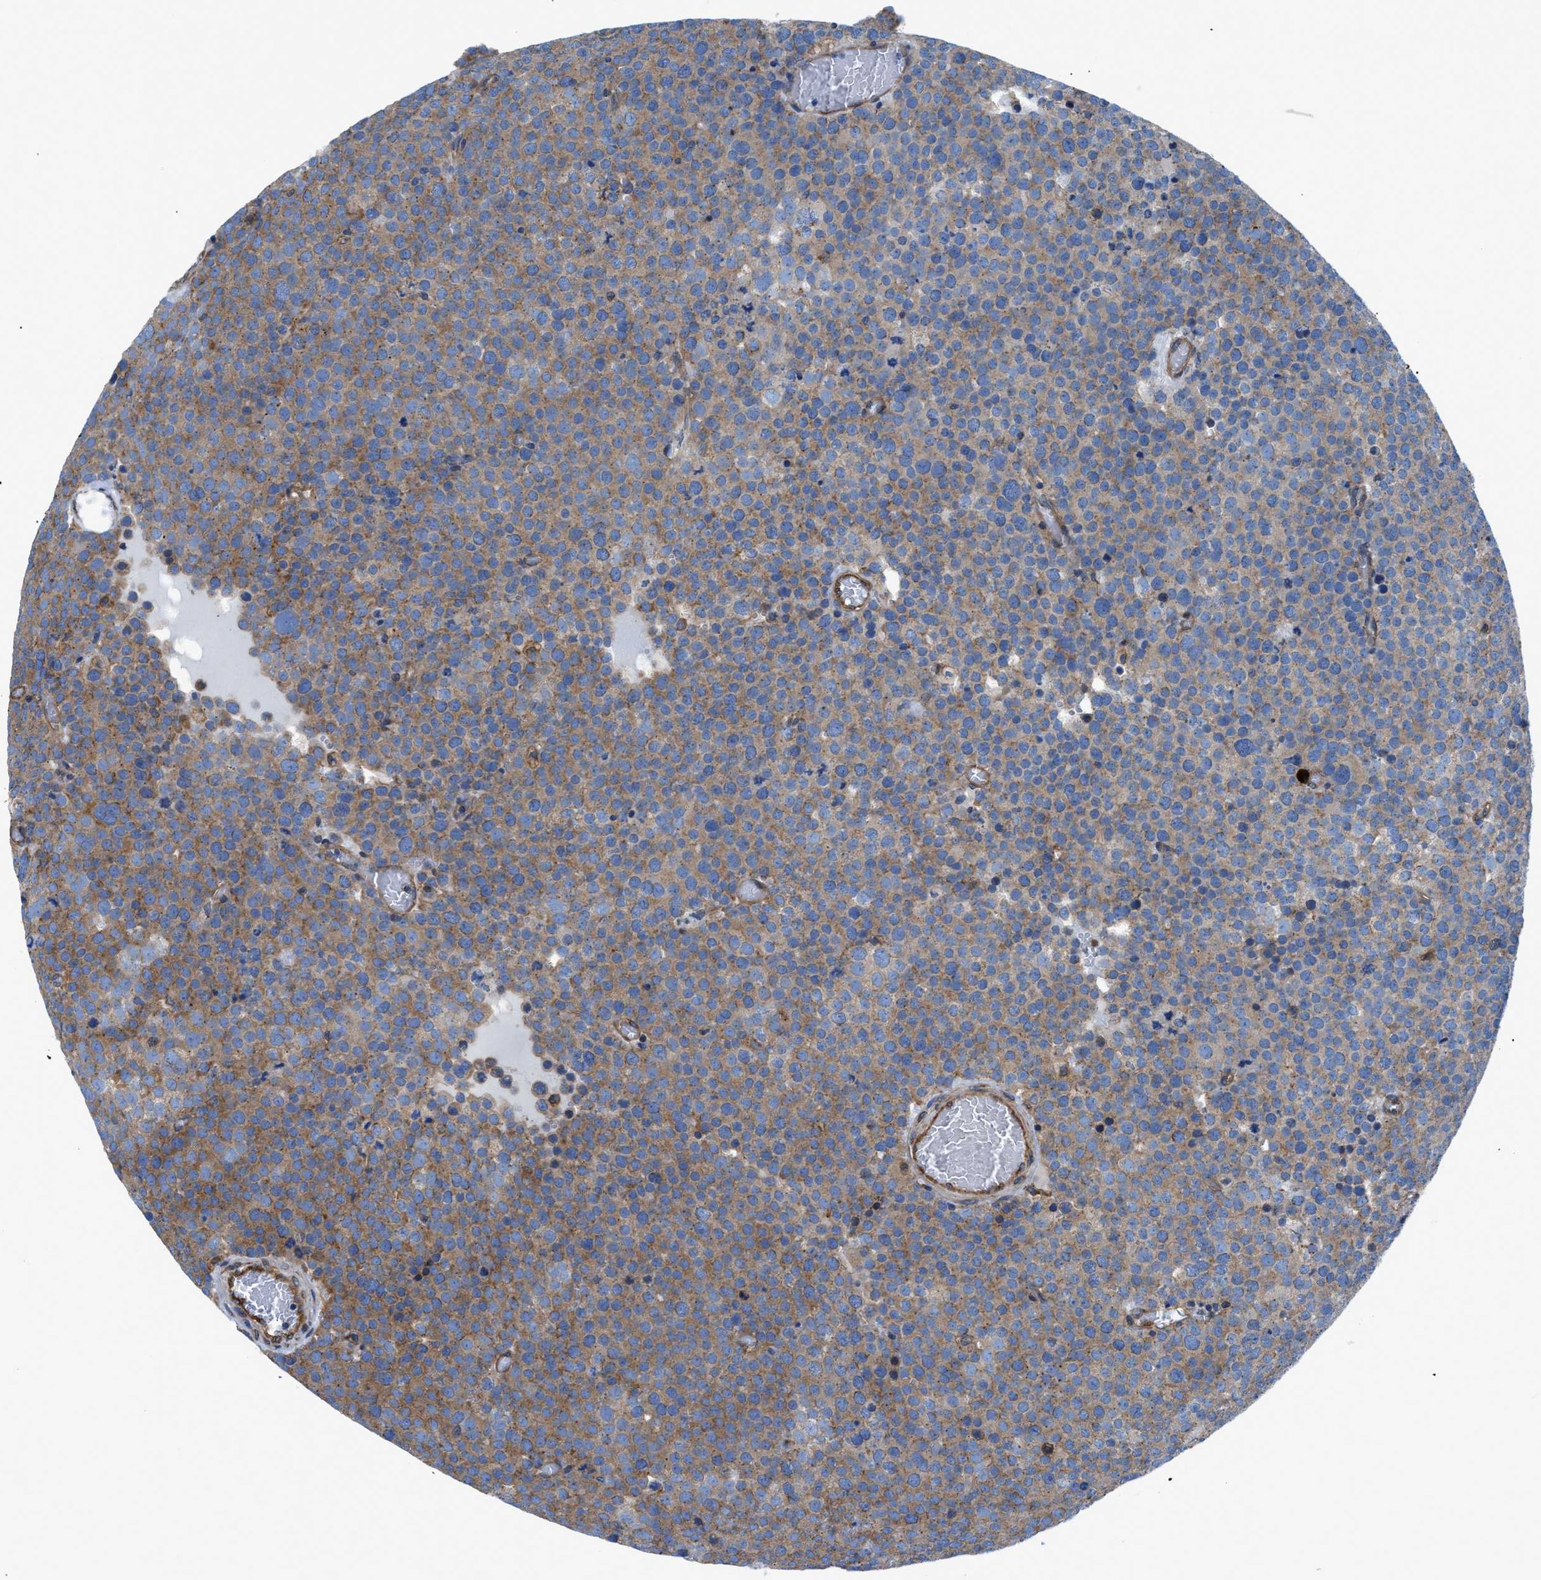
{"staining": {"intensity": "moderate", "quantity": ">75%", "location": "cytoplasmic/membranous"}, "tissue": "testis cancer", "cell_type": "Tumor cells", "image_type": "cancer", "snomed": [{"axis": "morphology", "description": "Normal tissue, NOS"}, {"axis": "morphology", "description": "Seminoma, NOS"}, {"axis": "topography", "description": "Testis"}], "caption": "The photomicrograph shows staining of testis cancer, revealing moderate cytoplasmic/membranous protein expression (brown color) within tumor cells.", "gene": "DMAC1", "patient": {"sex": "male", "age": 71}}